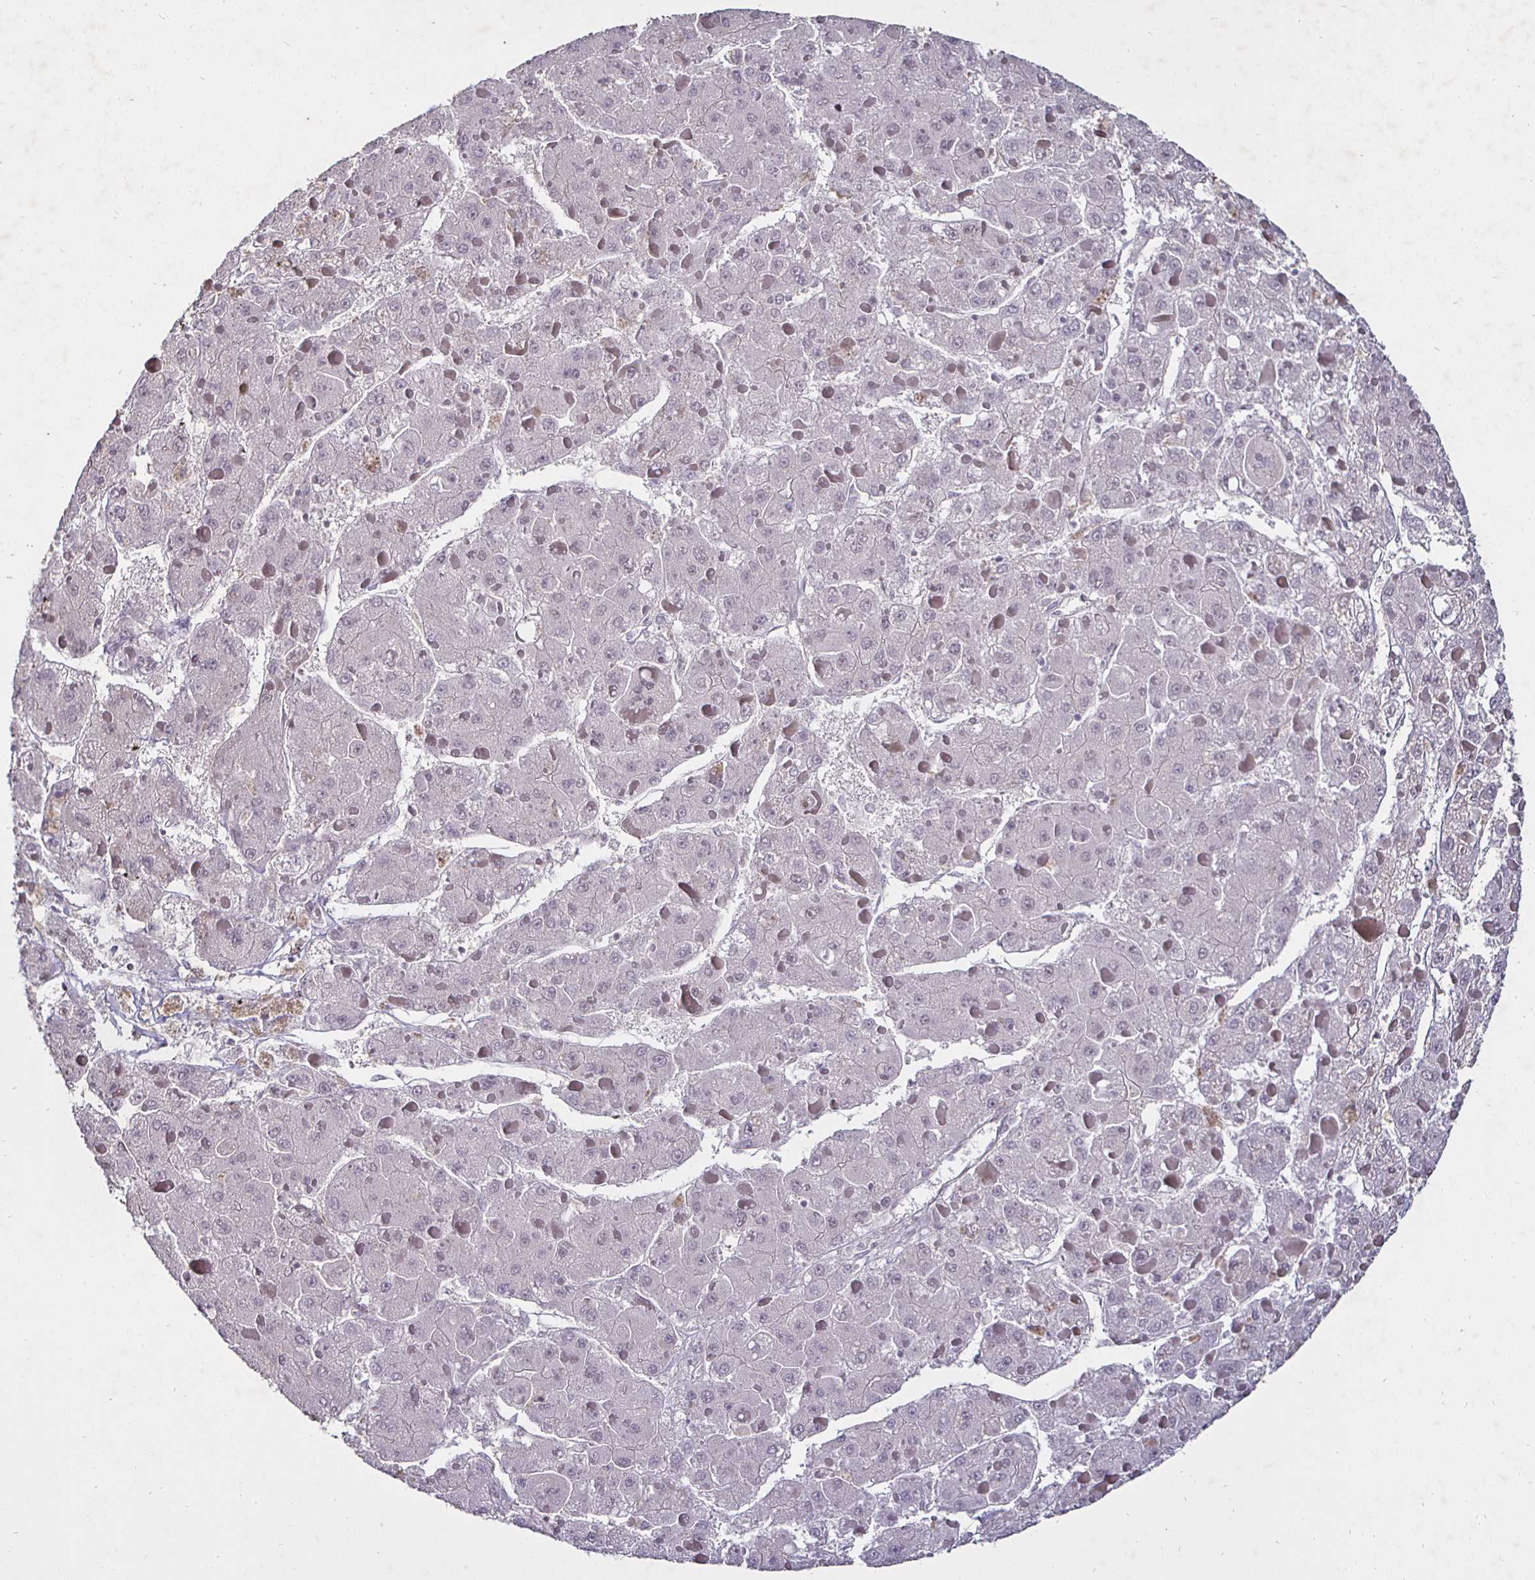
{"staining": {"intensity": "negative", "quantity": "none", "location": "none"}, "tissue": "liver cancer", "cell_type": "Tumor cells", "image_type": "cancer", "snomed": [{"axis": "morphology", "description": "Carcinoma, Hepatocellular, NOS"}, {"axis": "topography", "description": "Liver"}], "caption": "Tumor cells show no significant protein staining in liver cancer.", "gene": "MLH1", "patient": {"sex": "female", "age": 73}}